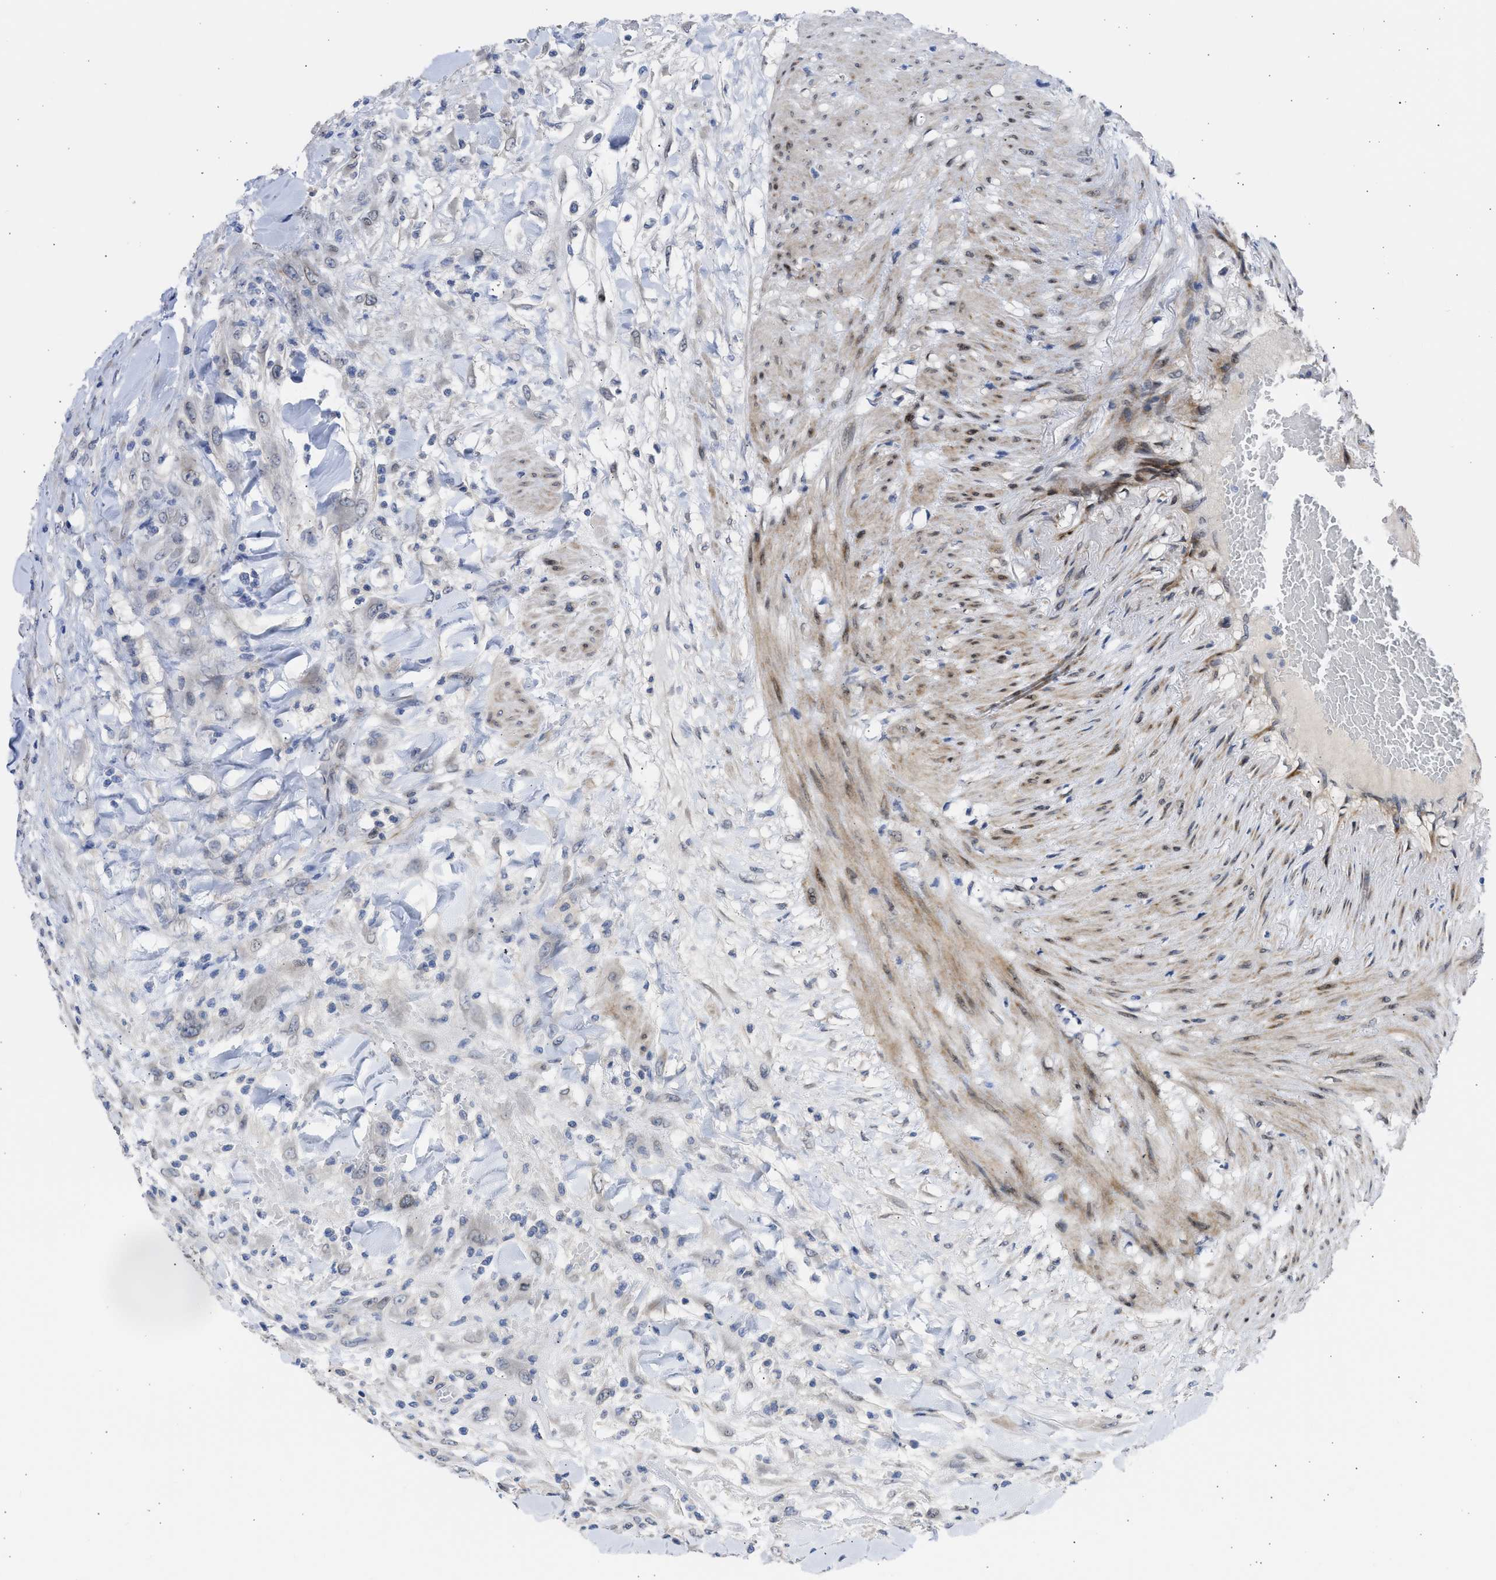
{"staining": {"intensity": "weak", "quantity": "<25%", "location": "nuclear"}, "tissue": "testis cancer", "cell_type": "Tumor cells", "image_type": "cancer", "snomed": [{"axis": "morphology", "description": "Seminoma, NOS"}, {"axis": "topography", "description": "Testis"}], "caption": "Immunohistochemical staining of testis seminoma demonstrates no significant positivity in tumor cells.", "gene": "NUP35", "patient": {"sex": "male", "age": 59}}